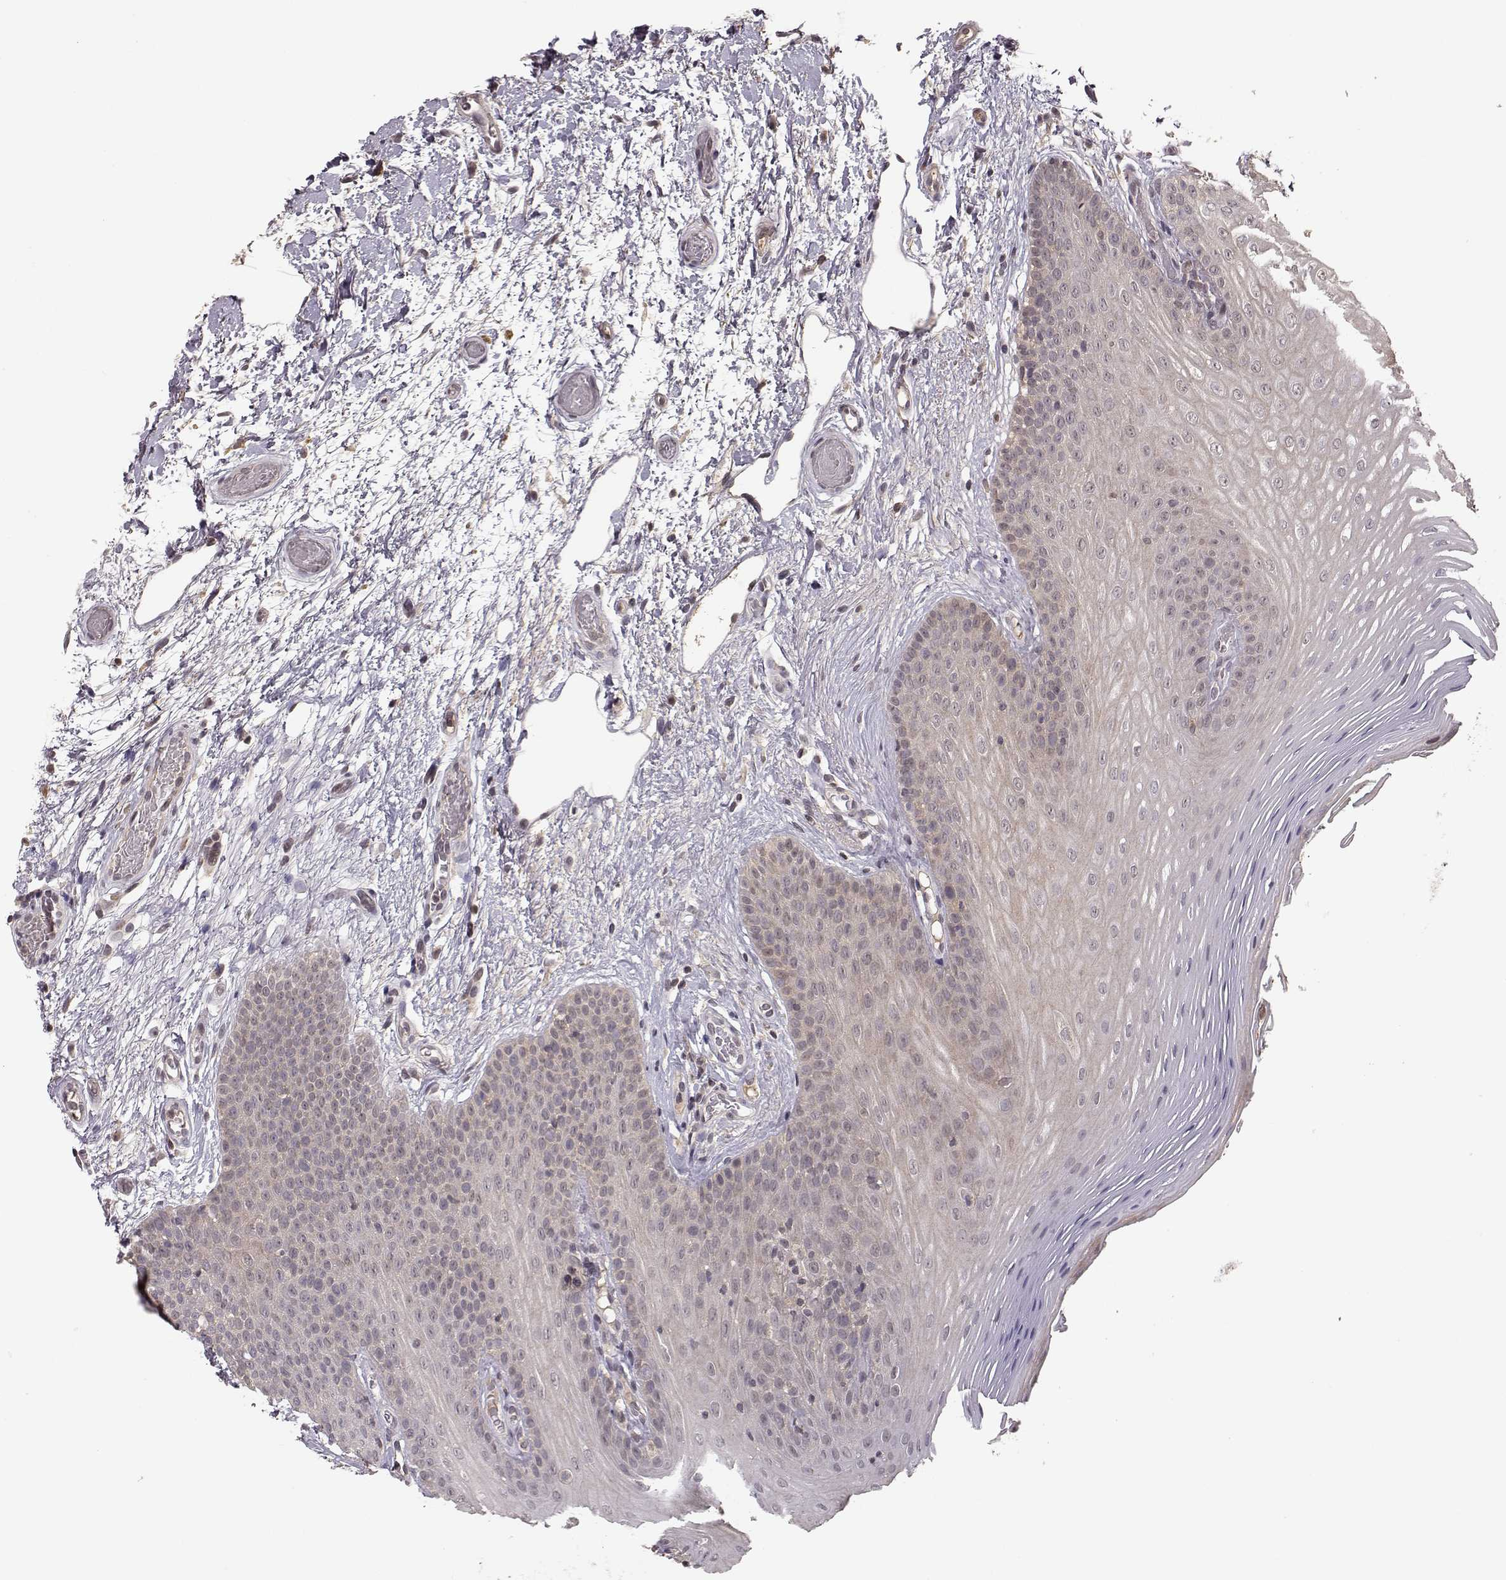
{"staining": {"intensity": "negative", "quantity": "none", "location": "none"}, "tissue": "oral mucosa", "cell_type": "Squamous epithelial cells", "image_type": "normal", "snomed": [{"axis": "morphology", "description": "Normal tissue, NOS"}, {"axis": "morphology", "description": "Squamous cell carcinoma, NOS"}, {"axis": "topography", "description": "Oral tissue"}, {"axis": "topography", "description": "Head-Neck"}], "caption": "Immunohistochemistry (IHC) micrograph of normal oral mucosa: human oral mucosa stained with DAB displays no significant protein staining in squamous epithelial cells.", "gene": "PLEKHG3", "patient": {"sex": "male", "age": 78}}